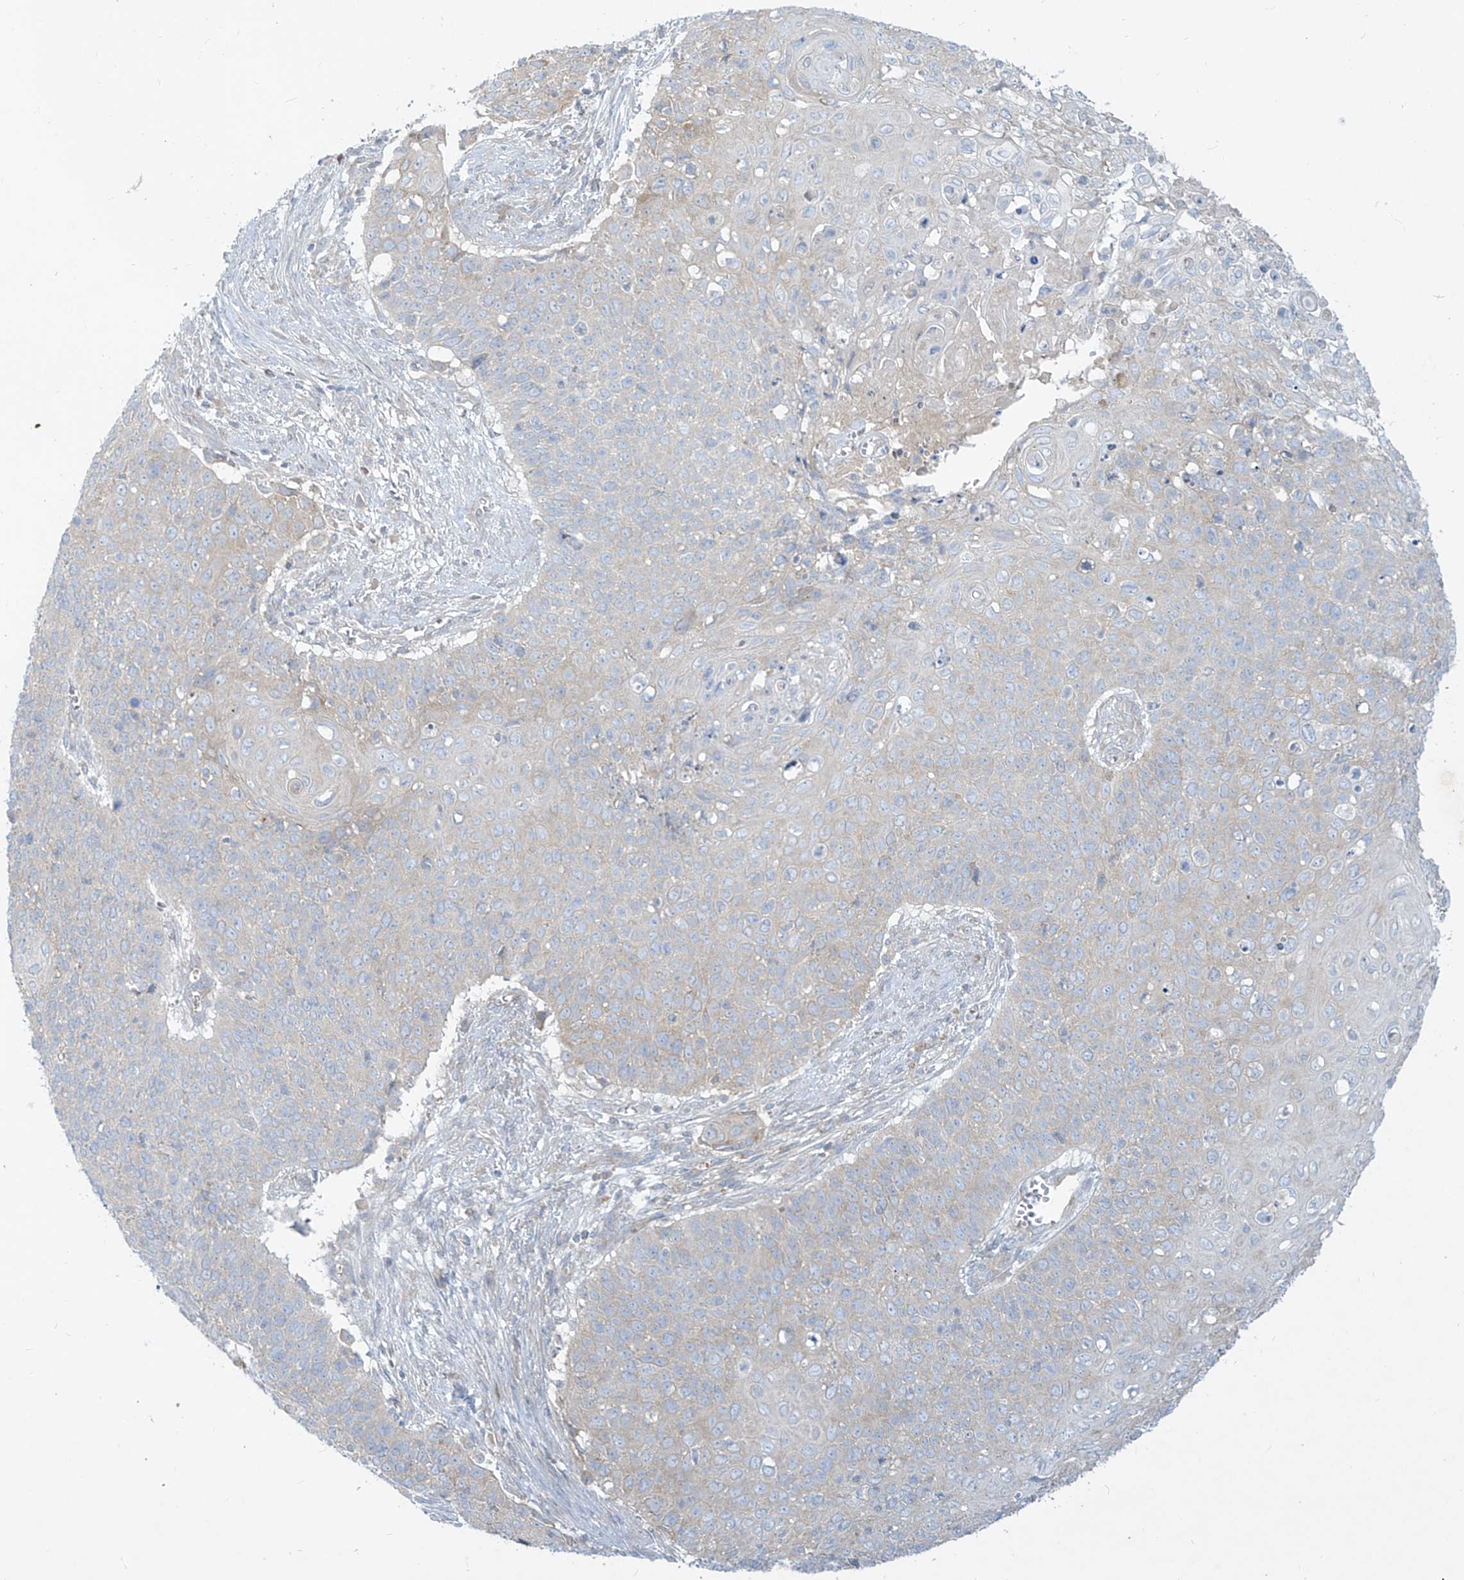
{"staining": {"intensity": "weak", "quantity": "<25%", "location": "cytoplasmic/membranous"}, "tissue": "cervical cancer", "cell_type": "Tumor cells", "image_type": "cancer", "snomed": [{"axis": "morphology", "description": "Squamous cell carcinoma, NOS"}, {"axis": "topography", "description": "Cervix"}], "caption": "This is an IHC histopathology image of human cervical cancer. There is no staining in tumor cells.", "gene": "DGKQ", "patient": {"sex": "female", "age": 39}}